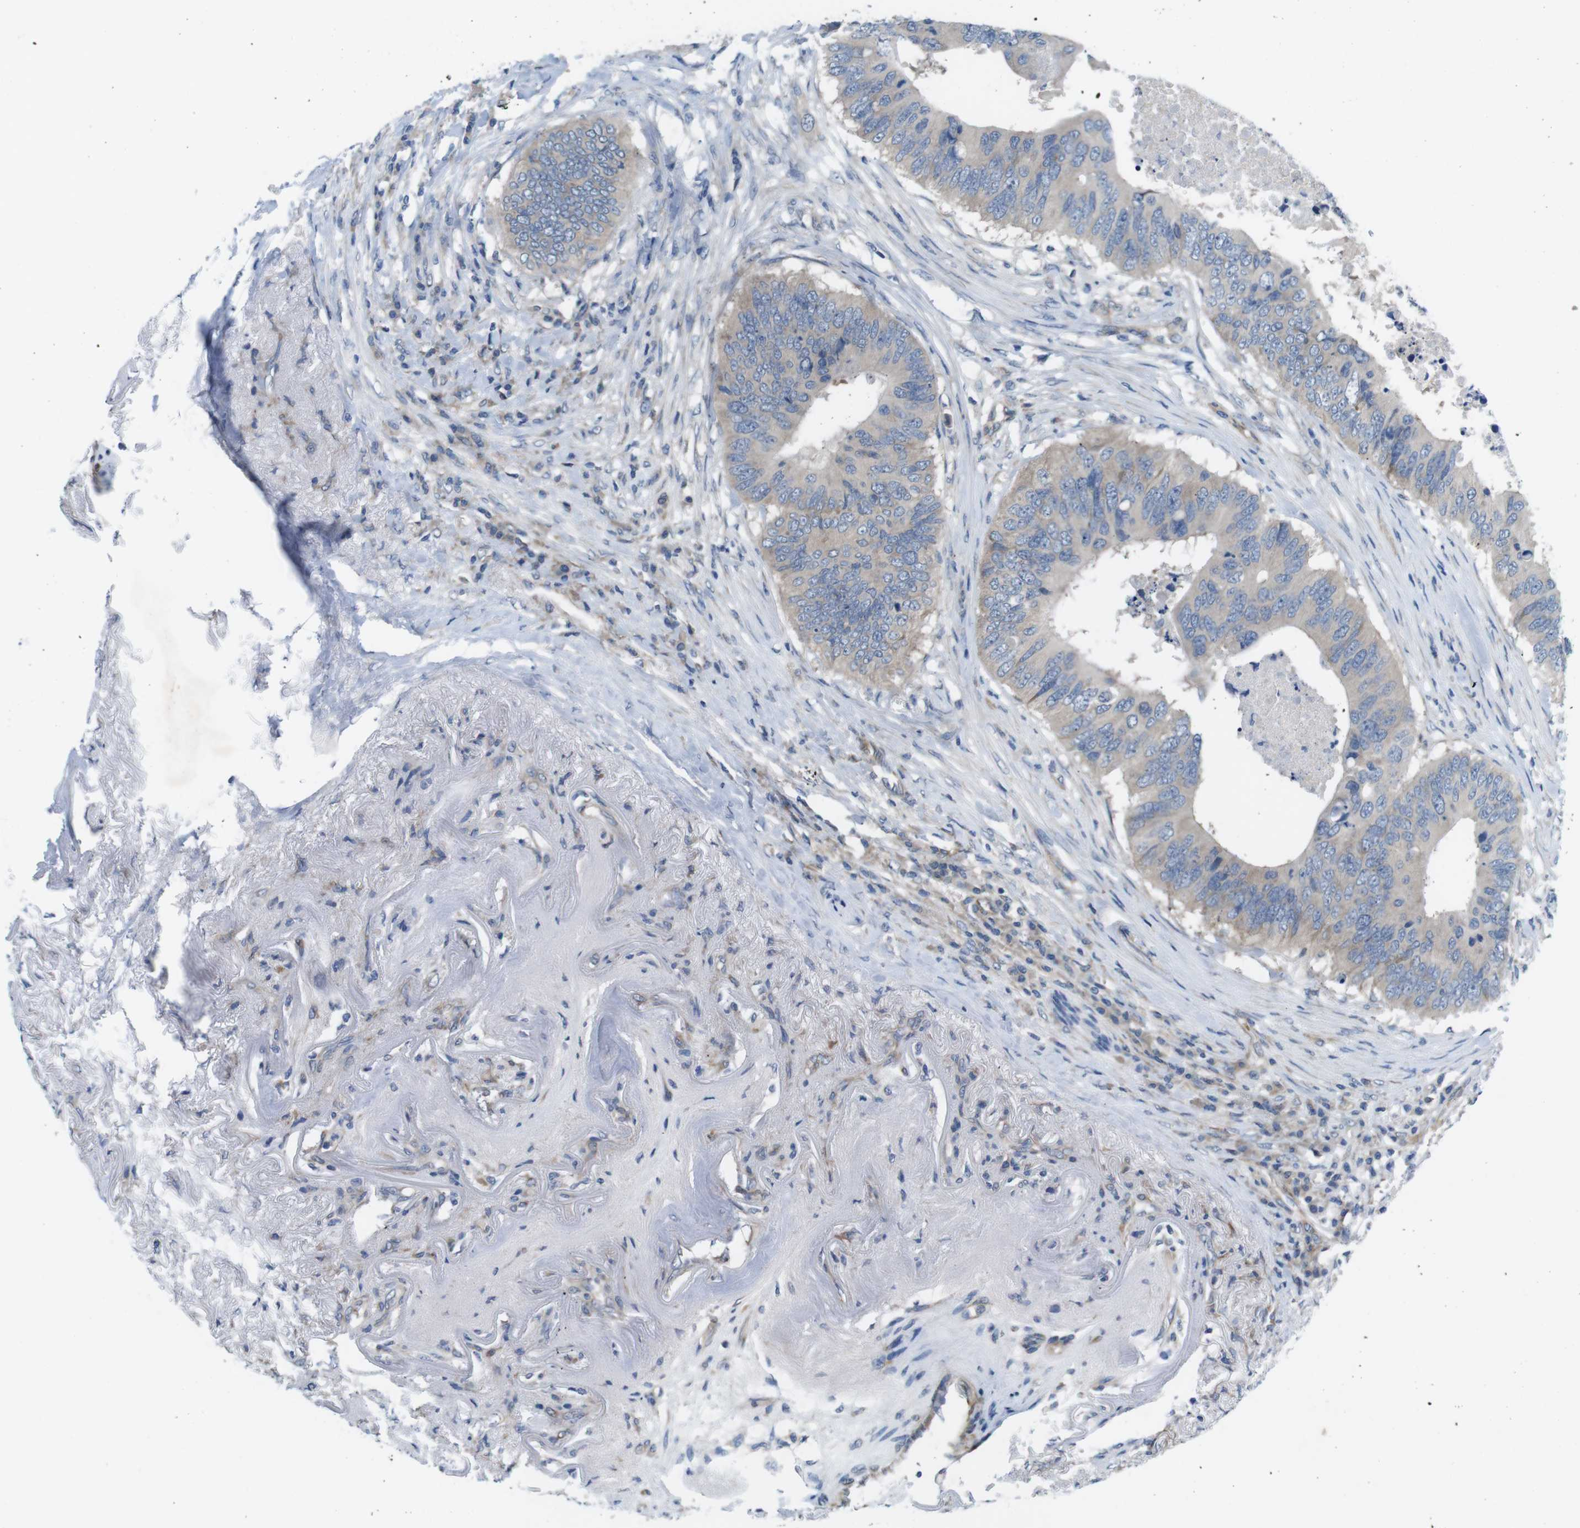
{"staining": {"intensity": "weak", "quantity": ">75%", "location": "cytoplasmic/membranous"}, "tissue": "colorectal cancer", "cell_type": "Tumor cells", "image_type": "cancer", "snomed": [{"axis": "morphology", "description": "Adenocarcinoma, NOS"}, {"axis": "topography", "description": "Colon"}], "caption": "High-power microscopy captured an immunohistochemistry (IHC) photomicrograph of colorectal adenocarcinoma, revealing weak cytoplasmic/membranous positivity in approximately >75% of tumor cells.", "gene": "DCLK1", "patient": {"sex": "male", "age": 71}}